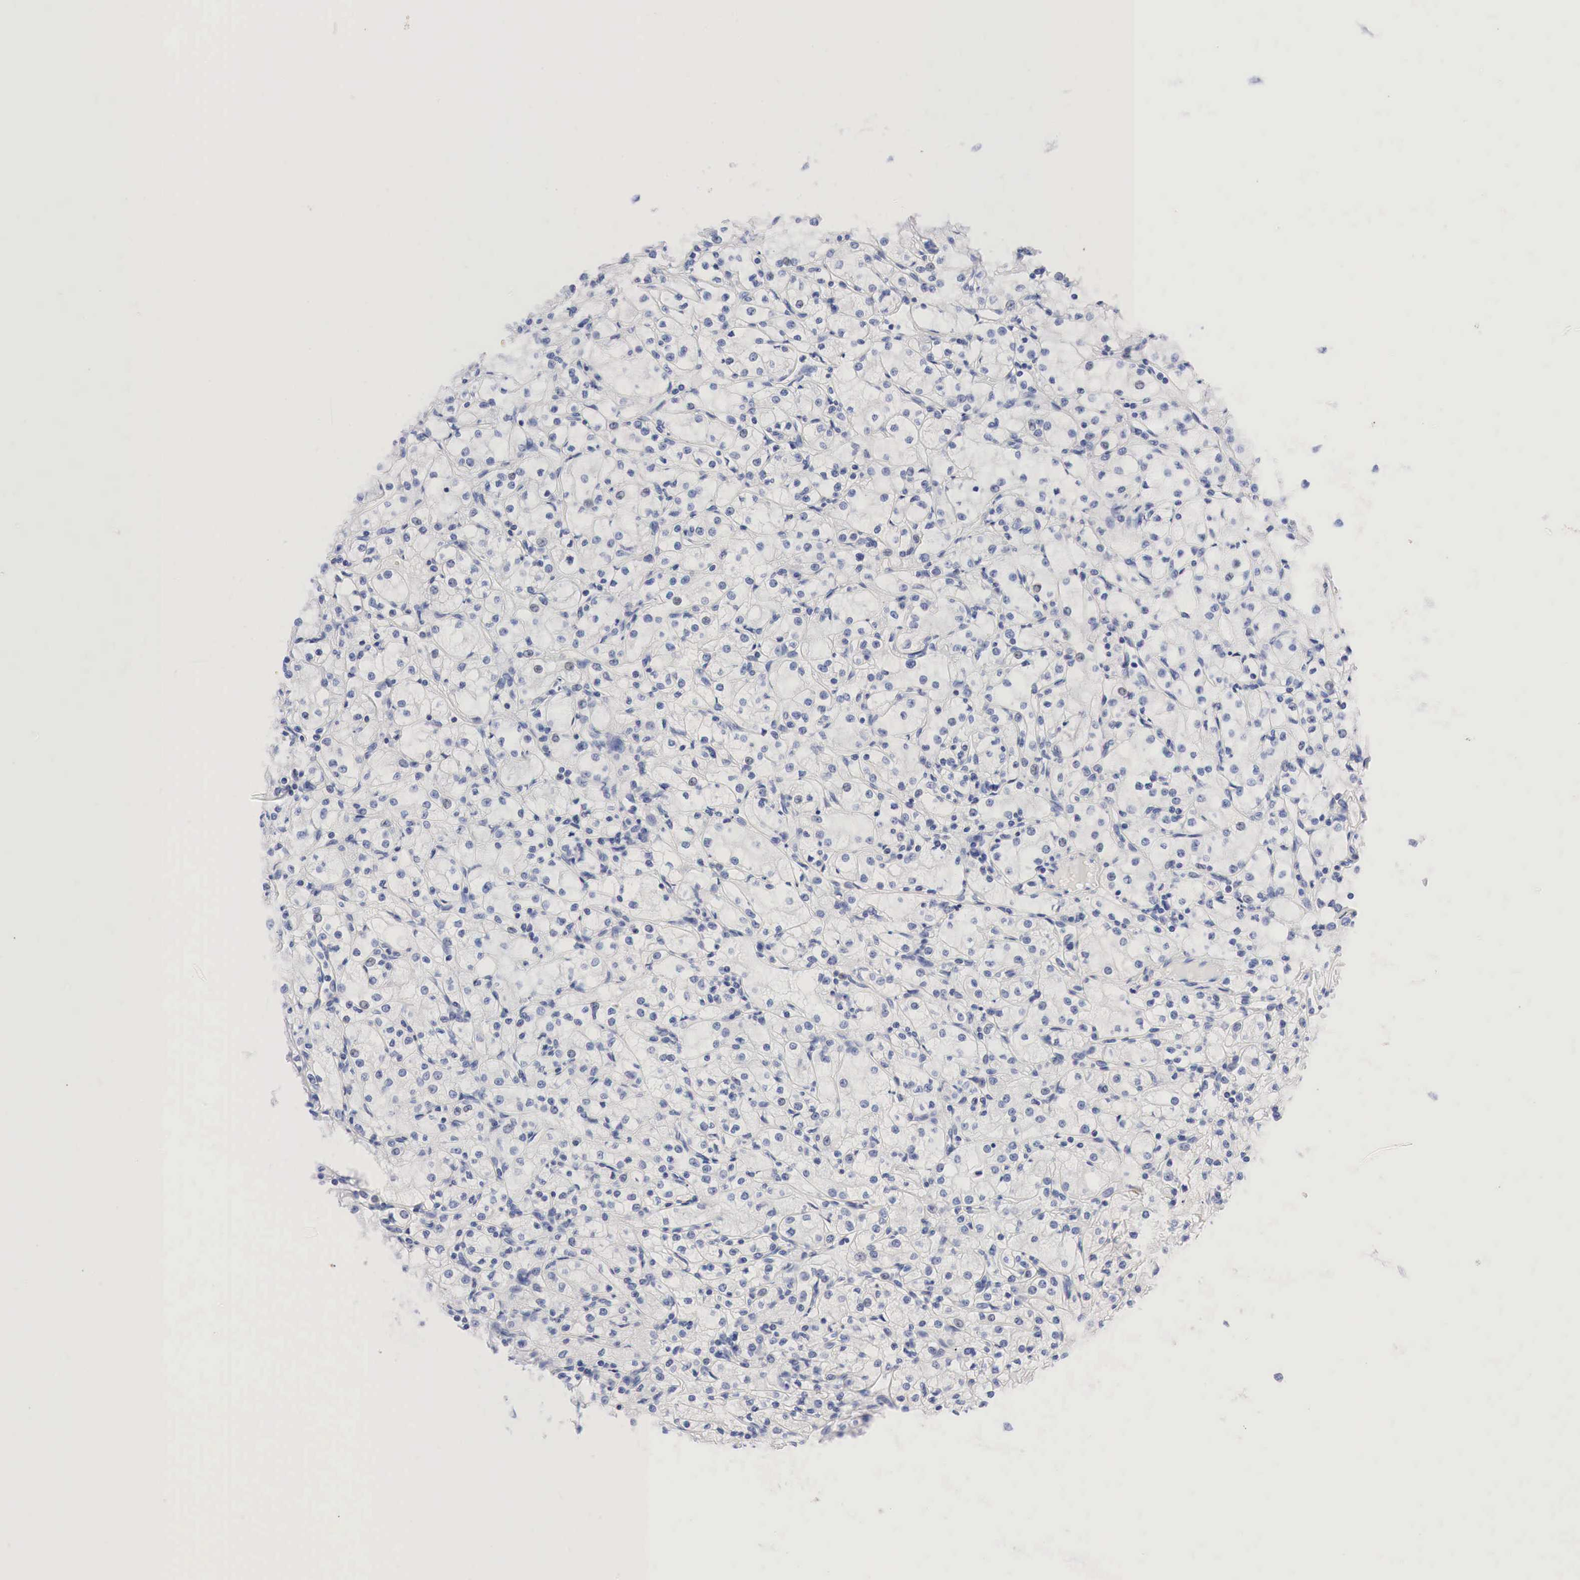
{"staining": {"intensity": "negative", "quantity": "none", "location": "none"}, "tissue": "renal cancer", "cell_type": "Tumor cells", "image_type": "cancer", "snomed": [{"axis": "morphology", "description": "Adenocarcinoma, NOS"}, {"axis": "topography", "description": "Kidney"}], "caption": "There is no significant expression in tumor cells of renal cancer.", "gene": "NKX2-1", "patient": {"sex": "male", "age": 61}}